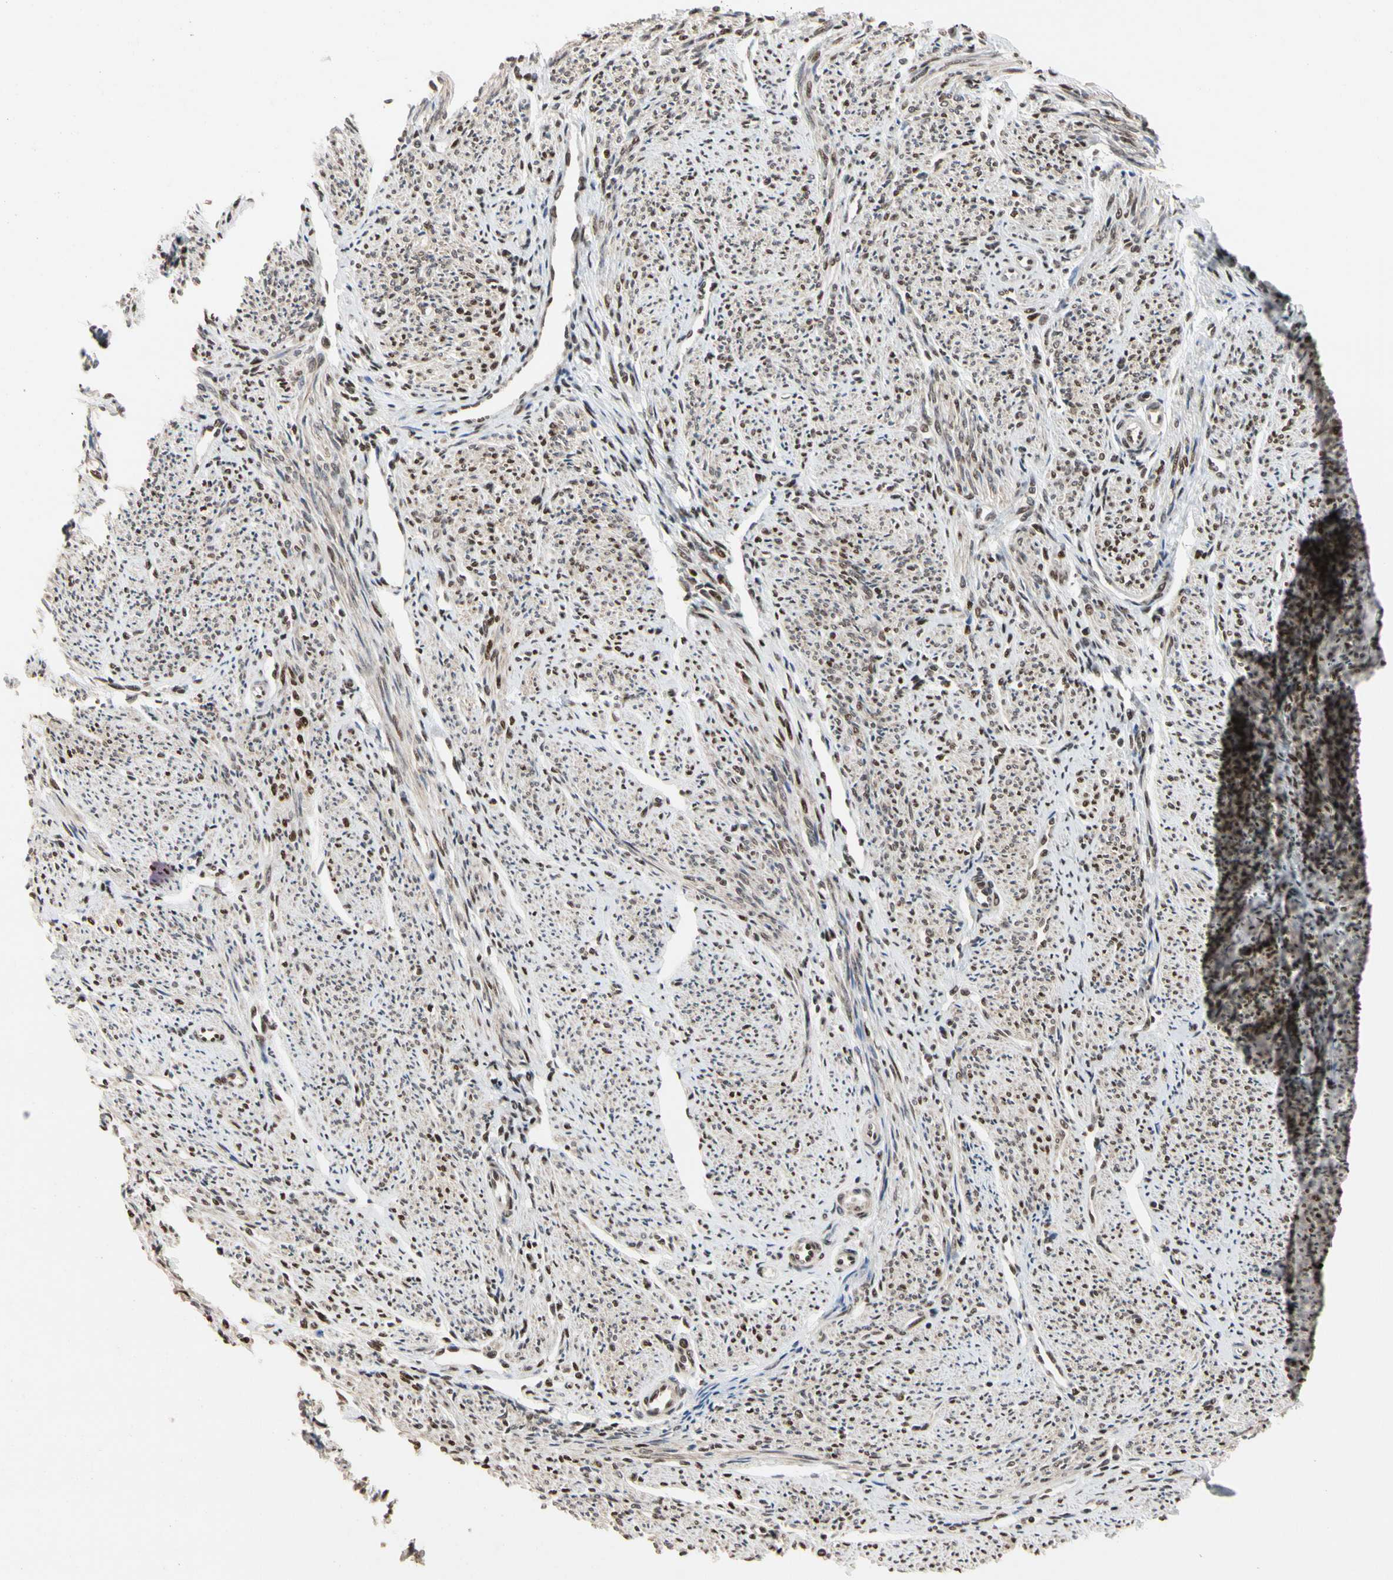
{"staining": {"intensity": "moderate", "quantity": ">75%", "location": "nuclear"}, "tissue": "smooth muscle", "cell_type": "Smooth muscle cells", "image_type": "normal", "snomed": [{"axis": "morphology", "description": "Normal tissue, NOS"}, {"axis": "topography", "description": "Smooth muscle"}], "caption": "Smooth muscle cells reveal medium levels of moderate nuclear expression in about >75% of cells in unremarkable human smooth muscle. (Brightfield microscopy of DAB IHC at high magnification).", "gene": "FAM98B", "patient": {"sex": "female", "age": 65}}